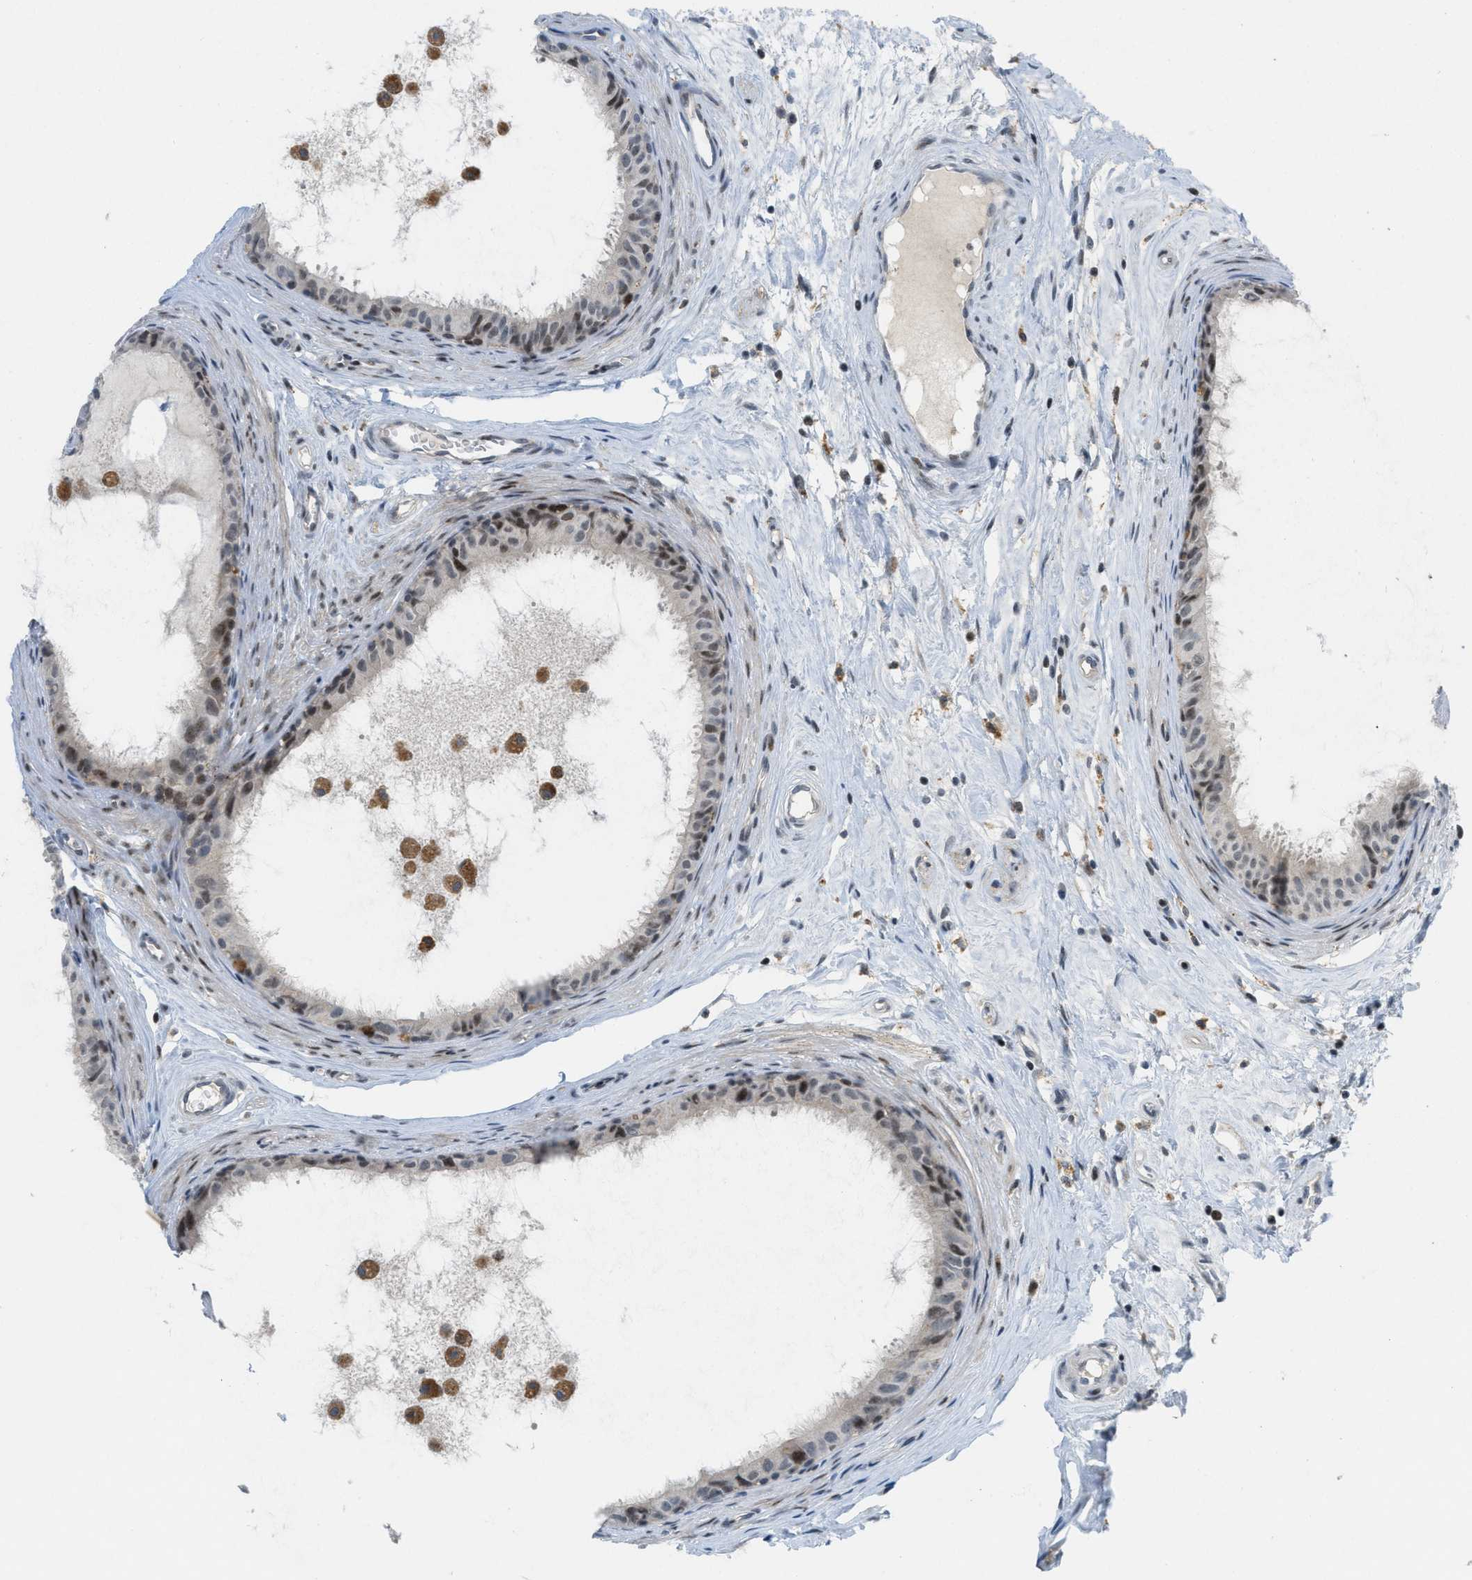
{"staining": {"intensity": "moderate", "quantity": "25%-75%", "location": "nuclear"}, "tissue": "epididymis", "cell_type": "Glandular cells", "image_type": "normal", "snomed": [{"axis": "morphology", "description": "Normal tissue, NOS"}, {"axis": "morphology", "description": "Inflammation, NOS"}, {"axis": "topography", "description": "Epididymis"}], "caption": "This photomicrograph exhibits immunohistochemistry (IHC) staining of normal human epididymis, with medium moderate nuclear expression in approximately 25%-75% of glandular cells.", "gene": "ING1", "patient": {"sex": "male", "age": 85}}